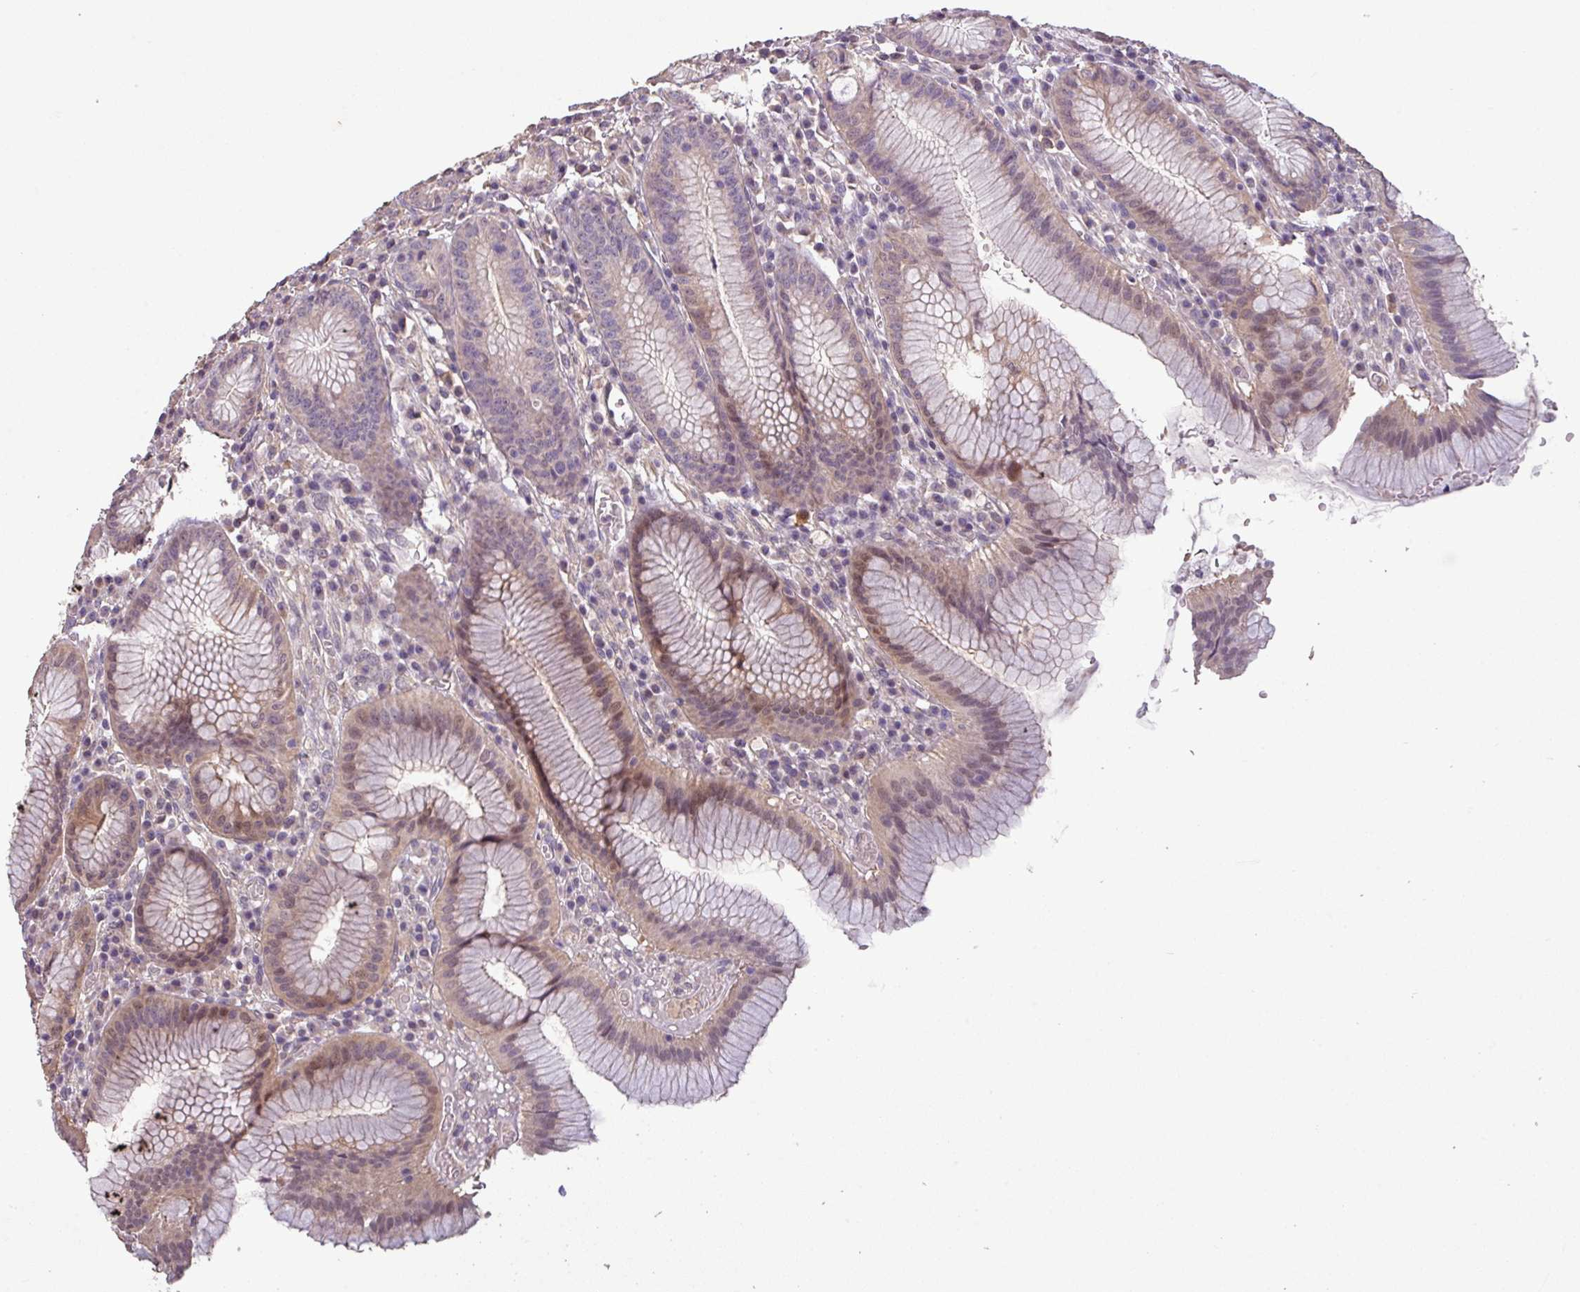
{"staining": {"intensity": "moderate", "quantity": "25%-75%", "location": "cytoplasmic/membranous,nuclear"}, "tissue": "stomach", "cell_type": "Glandular cells", "image_type": "normal", "snomed": [{"axis": "morphology", "description": "Normal tissue, NOS"}, {"axis": "topography", "description": "Stomach"}], "caption": "Brown immunohistochemical staining in unremarkable stomach shows moderate cytoplasmic/membranous,nuclear expression in approximately 25%-75% of glandular cells.", "gene": "ISLR", "patient": {"sex": "male", "age": 55}}